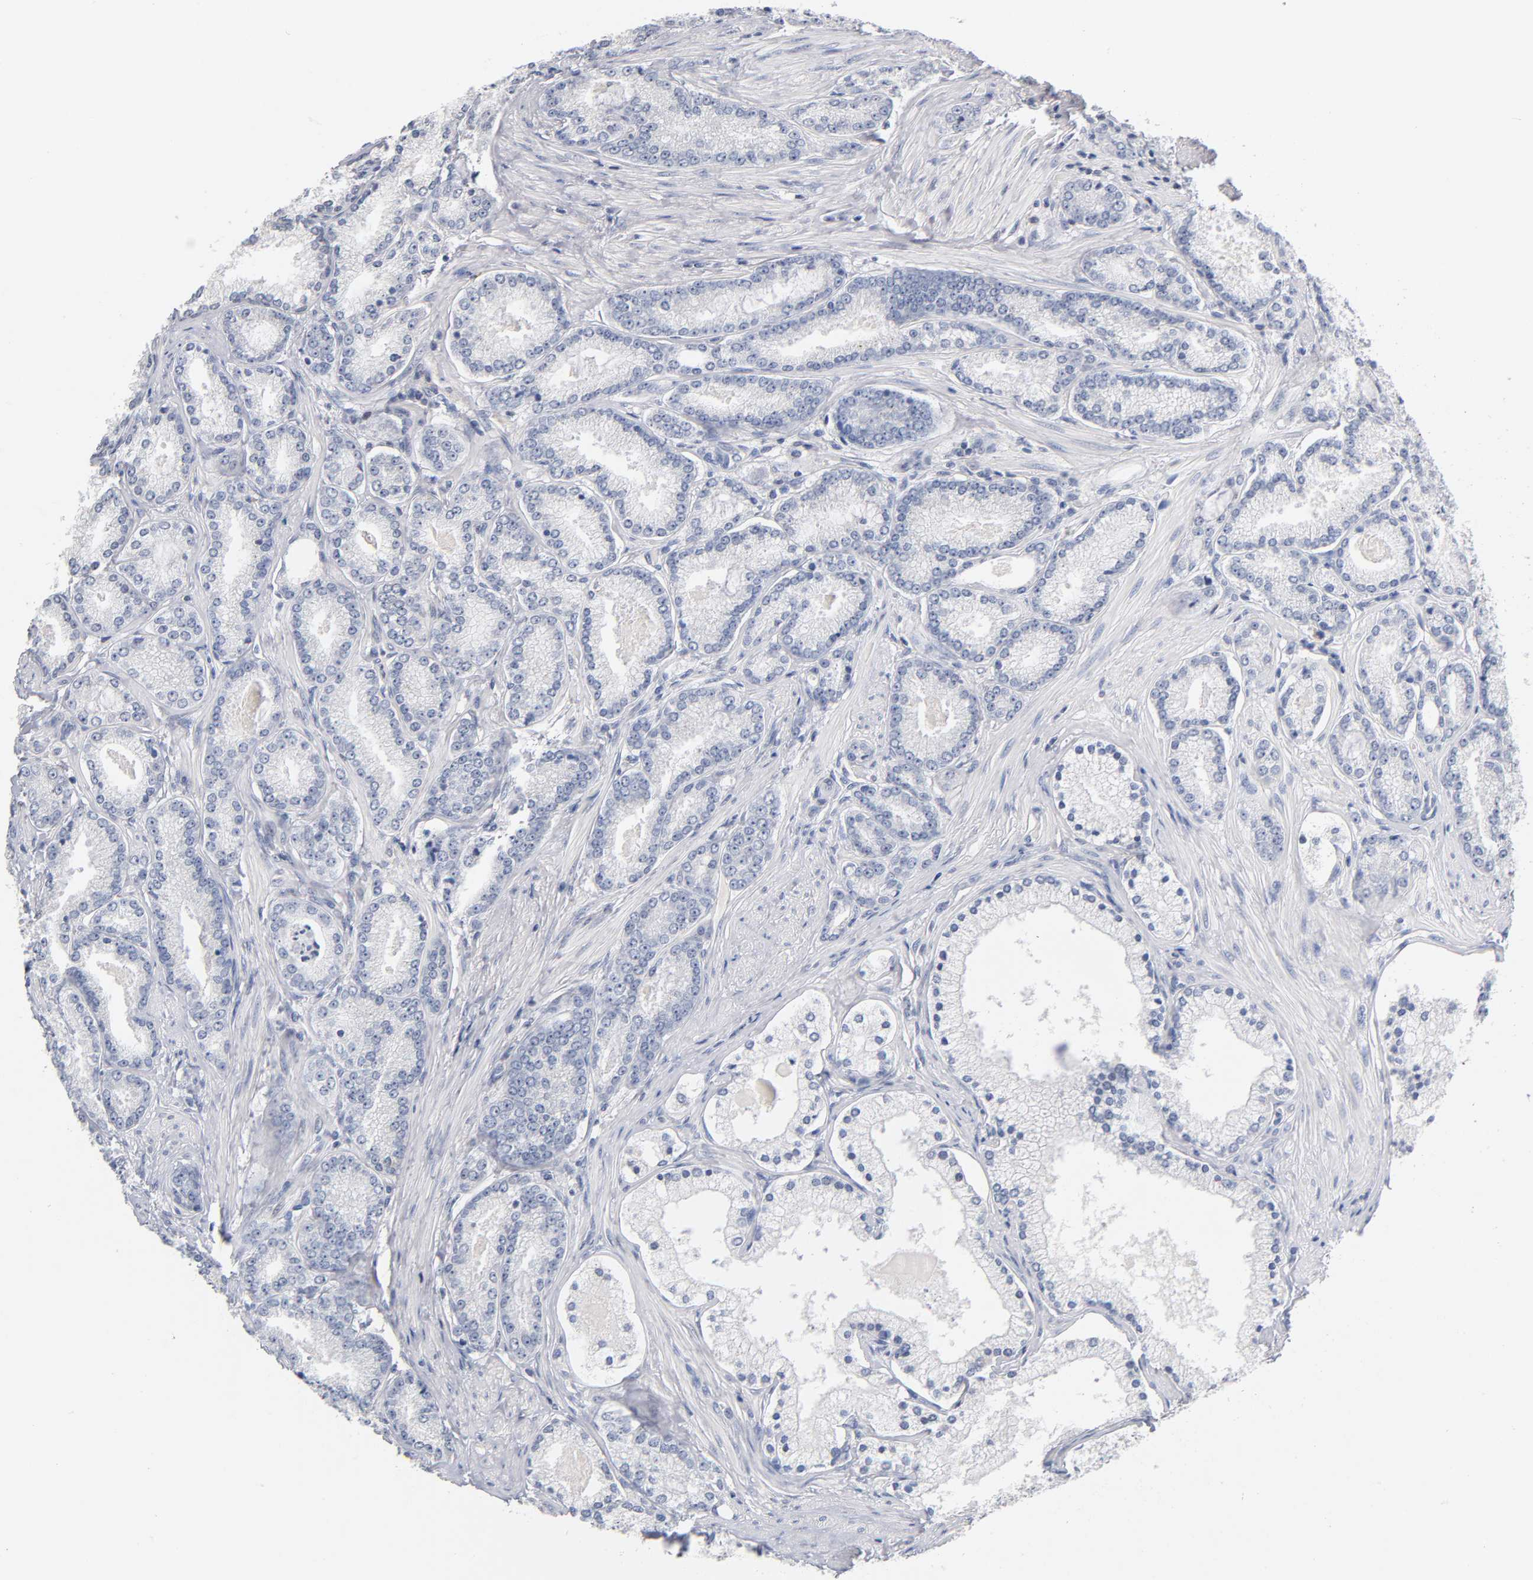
{"staining": {"intensity": "negative", "quantity": "none", "location": "none"}, "tissue": "prostate cancer", "cell_type": "Tumor cells", "image_type": "cancer", "snomed": [{"axis": "morphology", "description": "Adenocarcinoma, Low grade"}, {"axis": "topography", "description": "Prostate"}], "caption": "Tumor cells show no significant staining in prostate cancer.", "gene": "NFATC1", "patient": {"sex": "male", "age": 71}}